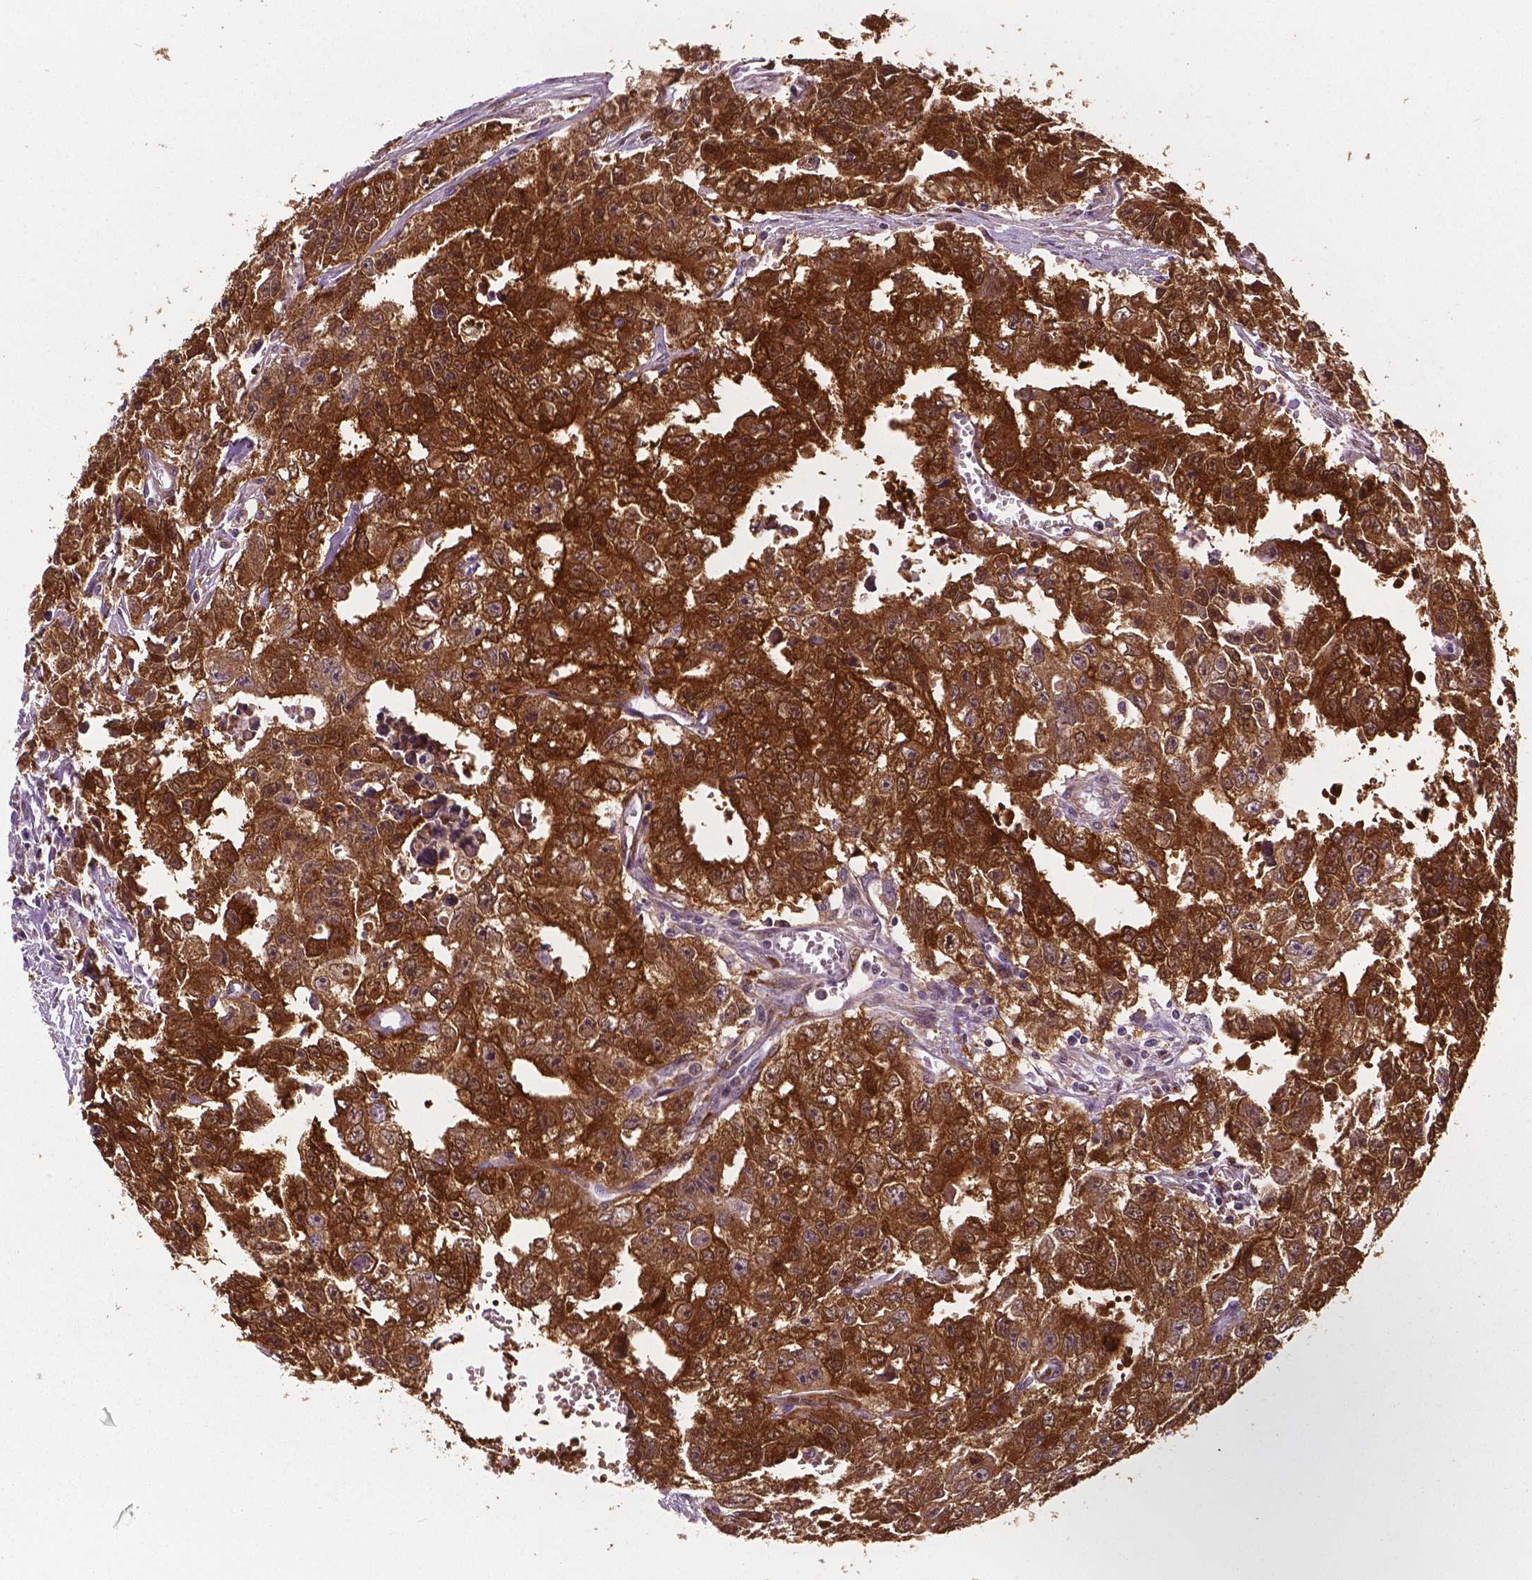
{"staining": {"intensity": "strong", "quantity": ">75%", "location": "cytoplasmic/membranous,nuclear"}, "tissue": "testis cancer", "cell_type": "Tumor cells", "image_type": "cancer", "snomed": [{"axis": "morphology", "description": "Carcinoma, Embryonal, NOS"}, {"axis": "morphology", "description": "Teratoma, malignant, NOS"}, {"axis": "topography", "description": "Testis"}], "caption": "Testis teratoma (malignant) stained with a protein marker shows strong staining in tumor cells.", "gene": "PHGDH", "patient": {"sex": "male", "age": 24}}